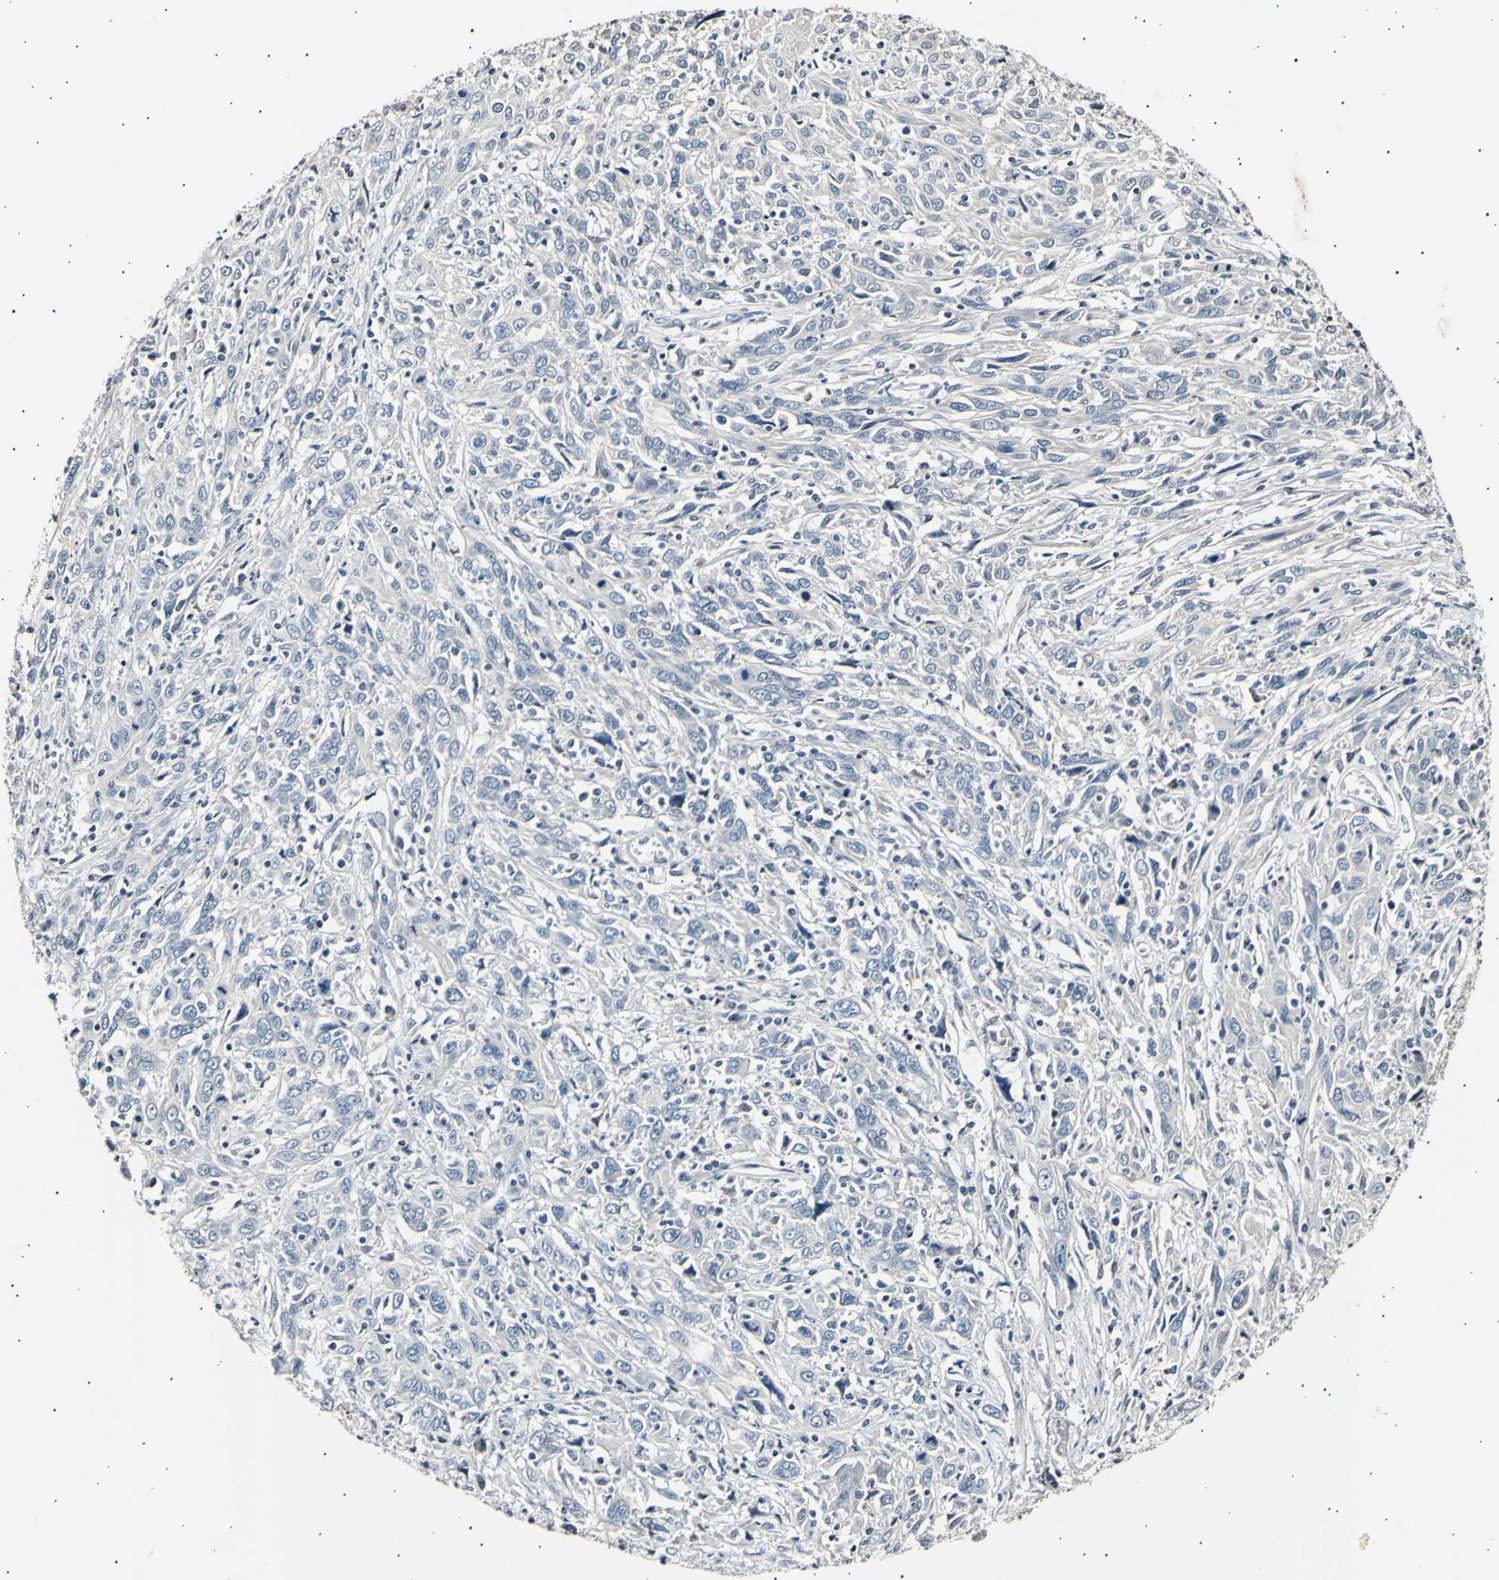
{"staining": {"intensity": "negative", "quantity": "none", "location": "none"}, "tissue": "cervical cancer", "cell_type": "Tumor cells", "image_type": "cancer", "snomed": [{"axis": "morphology", "description": "Squamous cell carcinoma, NOS"}, {"axis": "topography", "description": "Cervix"}], "caption": "IHC of cervical squamous cell carcinoma reveals no positivity in tumor cells.", "gene": "AK1", "patient": {"sex": "female", "age": 46}}